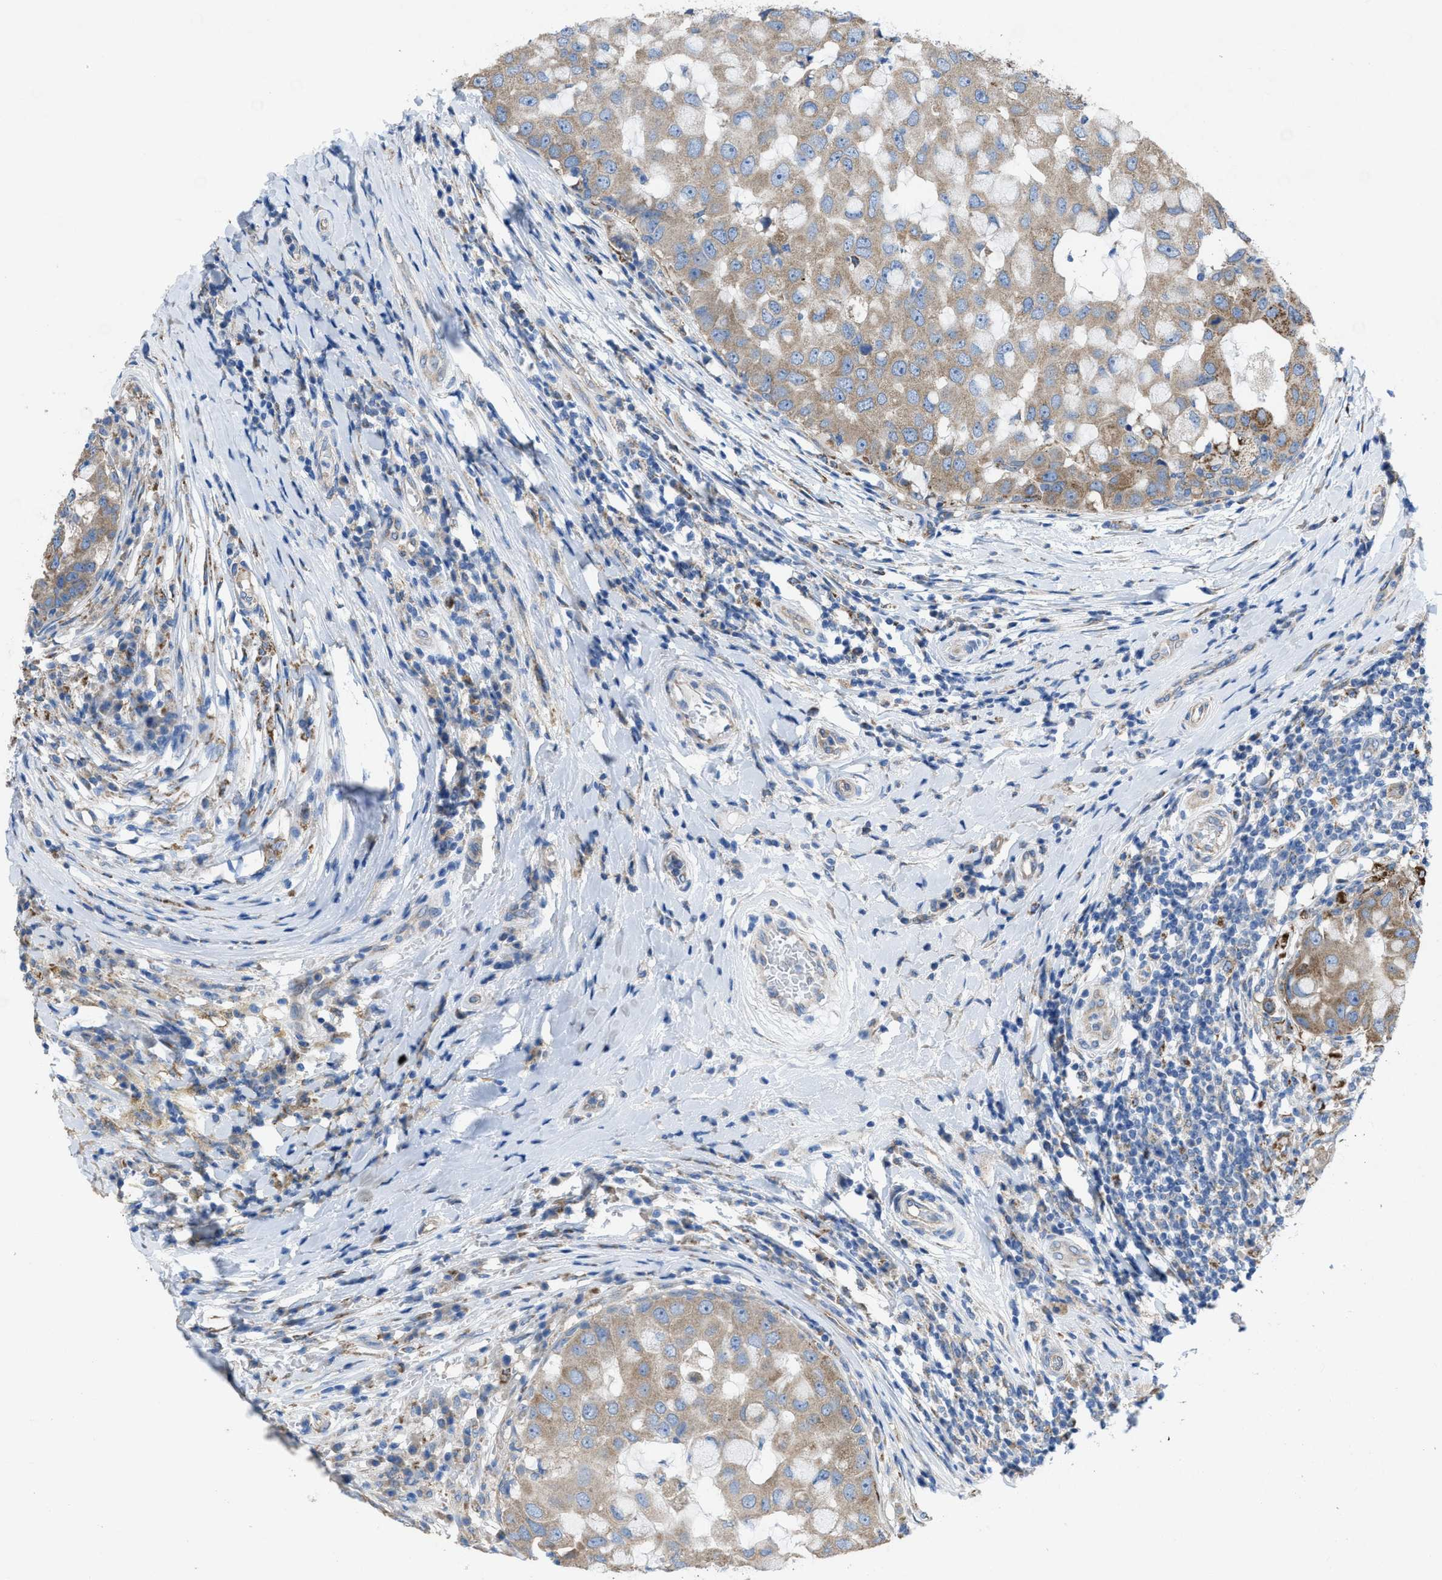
{"staining": {"intensity": "weak", "quantity": ">75%", "location": "cytoplasmic/membranous"}, "tissue": "breast cancer", "cell_type": "Tumor cells", "image_type": "cancer", "snomed": [{"axis": "morphology", "description": "Duct carcinoma"}, {"axis": "topography", "description": "Breast"}], "caption": "Infiltrating ductal carcinoma (breast) stained with DAB (3,3'-diaminobenzidine) immunohistochemistry exhibits low levels of weak cytoplasmic/membranous staining in about >75% of tumor cells.", "gene": "DOLPP1", "patient": {"sex": "female", "age": 27}}